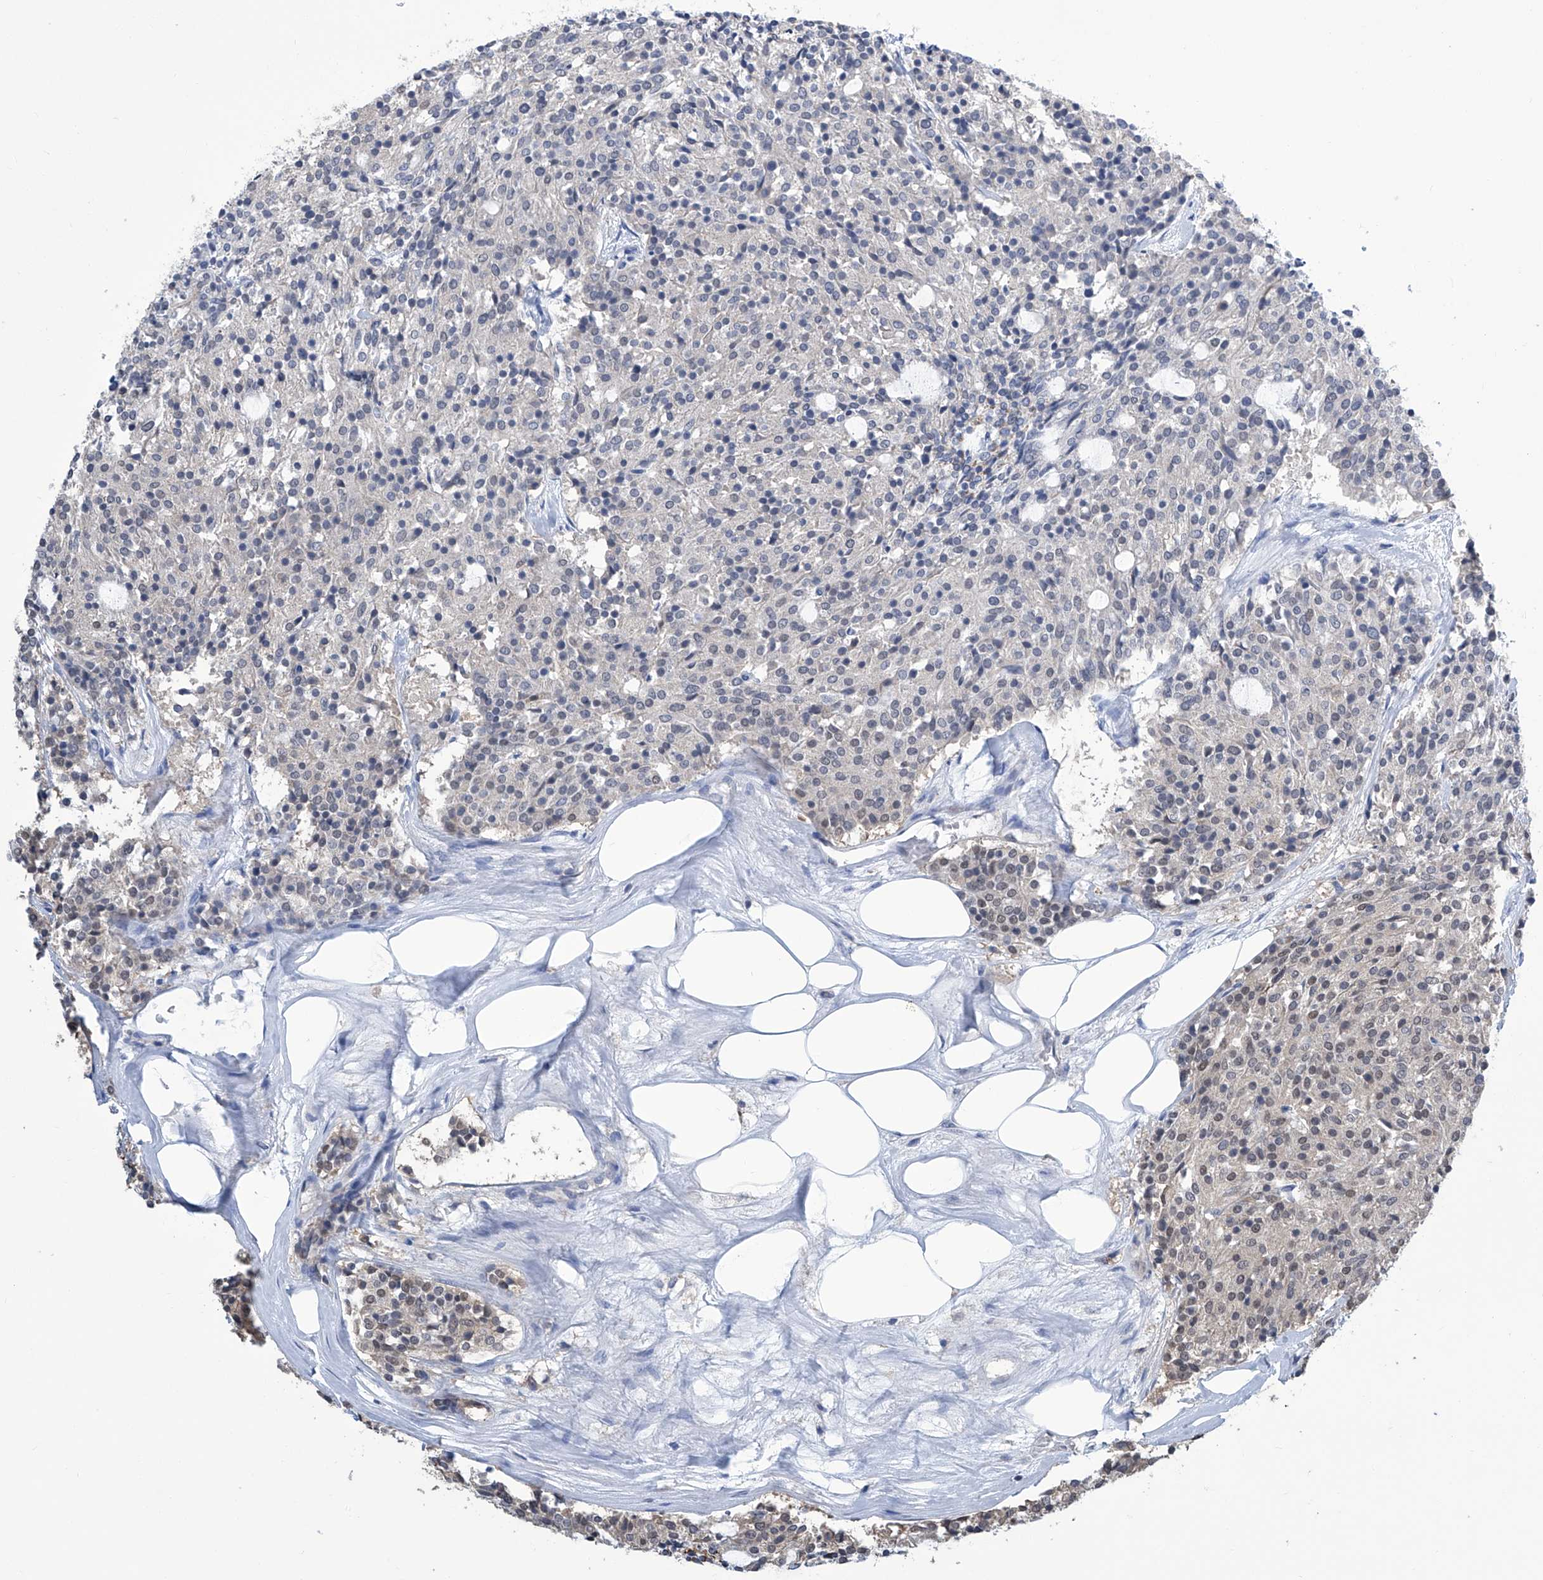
{"staining": {"intensity": "weak", "quantity": "<25%", "location": "nuclear"}, "tissue": "carcinoid", "cell_type": "Tumor cells", "image_type": "cancer", "snomed": [{"axis": "morphology", "description": "Carcinoid, malignant, NOS"}, {"axis": "topography", "description": "Pancreas"}], "caption": "Immunohistochemistry micrograph of neoplastic tissue: malignant carcinoid stained with DAB (3,3'-diaminobenzidine) demonstrates no significant protein positivity in tumor cells. (Stains: DAB immunohistochemistry (IHC) with hematoxylin counter stain, Microscopy: brightfield microscopy at high magnification).", "gene": "SREBF2", "patient": {"sex": "female", "age": 54}}